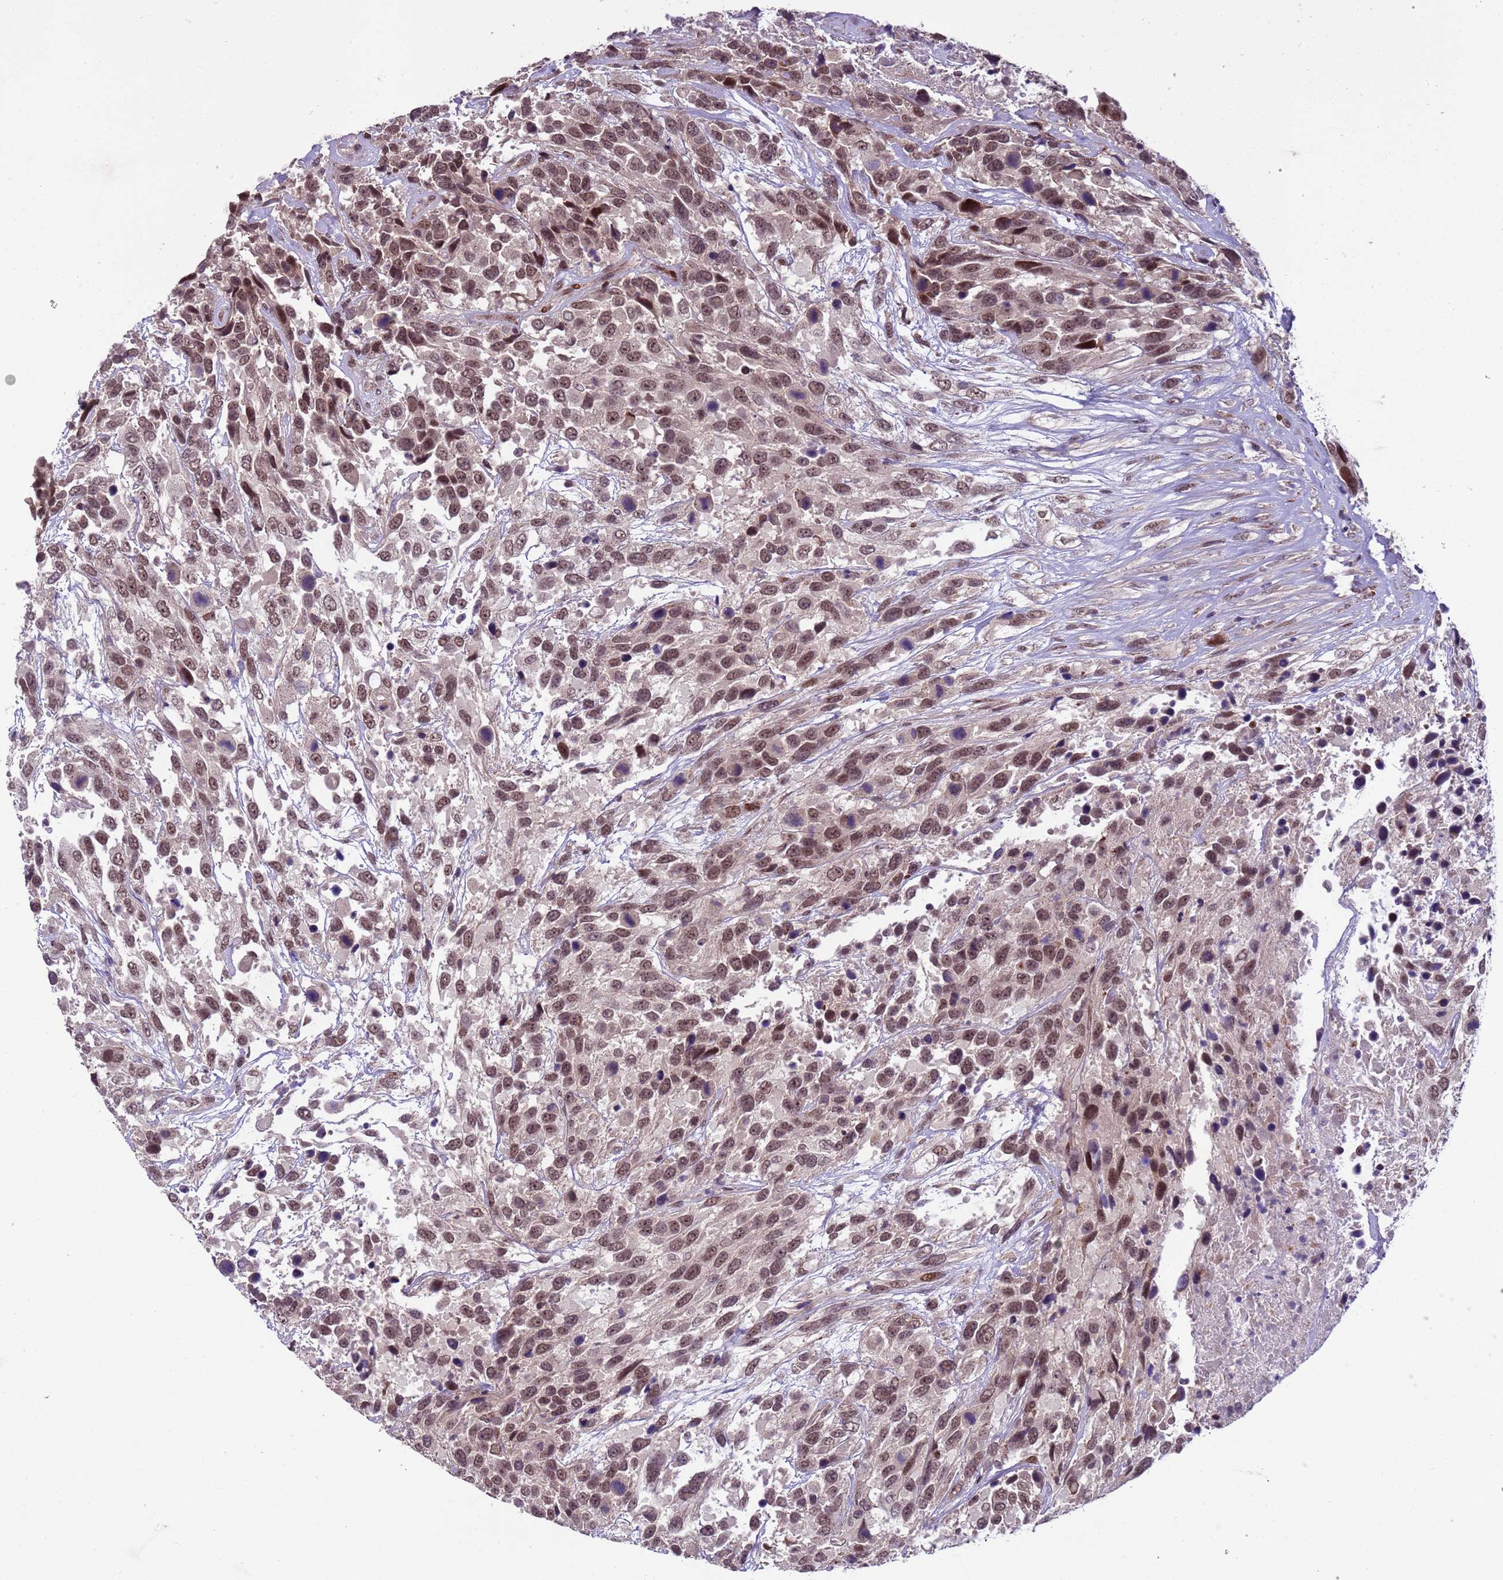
{"staining": {"intensity": "moderate", "quantity": ">75%", "location": "nuclear"}, "tissue": "urothelial cancer", "cell_type": "Tumor cells", "image_type": "cancer", "snomed": [{"axis": "morphology", "description": "Urothelial carcinoma, High grade"}, {"axis": "topography", "description": "Urinary bladder"}], "caption": "Protein staining by immunohistochemistry displays moderate nuclear positivity in about >75% of tumor cells in urothelial cancer.", "gene": "SHC3", "patient": {"sex": "female", "age": 70}}